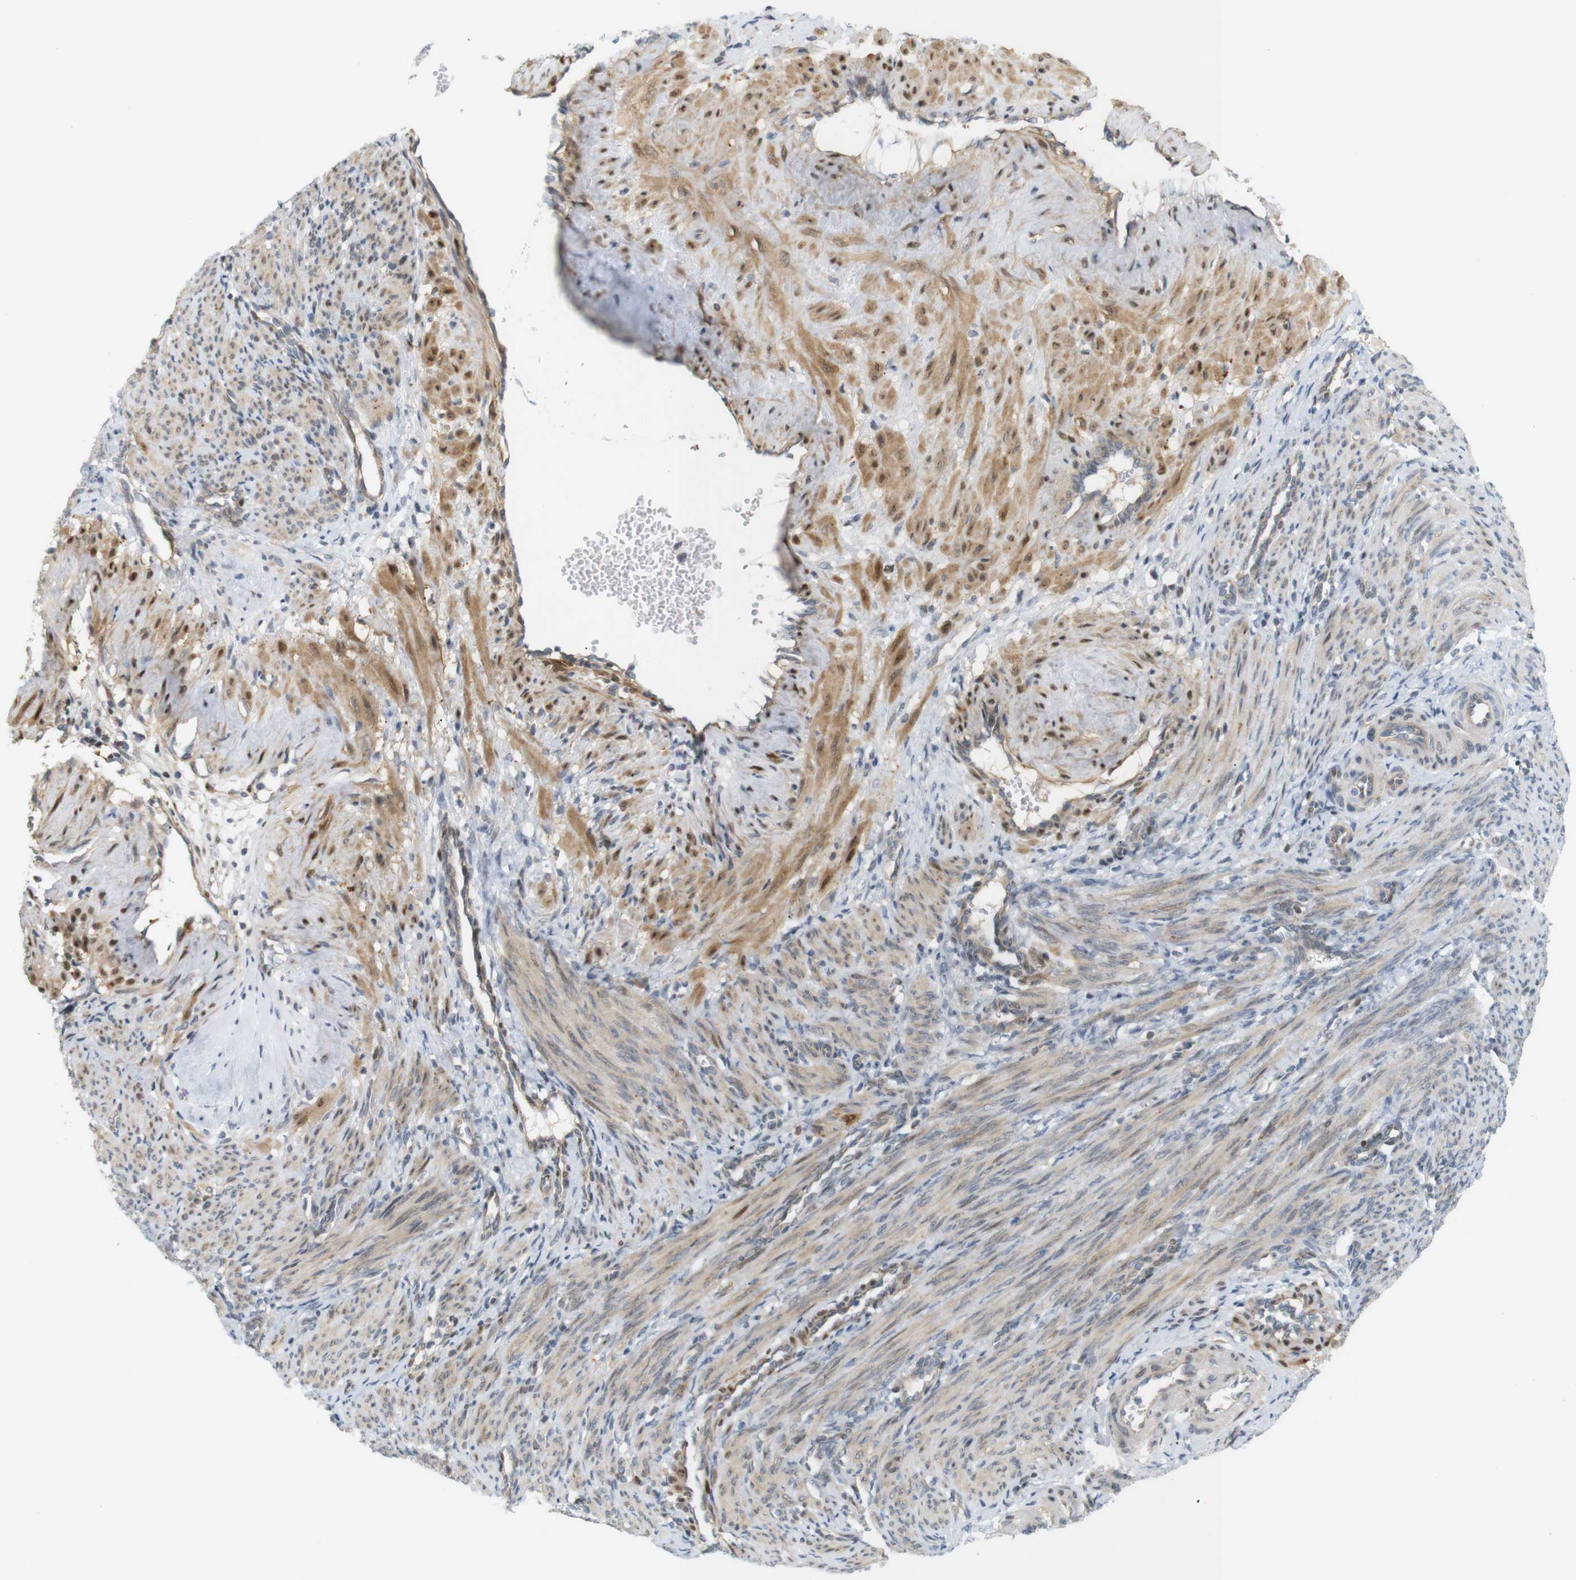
{"staining": {"intensity": "moderate", "quantity": "25%-75%", "location": "cytoplasmic/membranous"}, "tissue": "smooth muscle", "cell_type": "Smooth muscle cells", "image_type": "normal", "snomed": [{"axis": "morphology", "description": "Normal tissue, NOS"}, {"axis": "topography", "description": "Endometrium"}], "caption": "A micrograph of human smooth muscle stained for a protein reveals moderate cytoplasmic/membranous brown staining in smooth muscle cells. (Brightfield microscopy of DAB IHC at high magnification).", "gene": "PPP1R14A", "patient": {"sex": "female", "age": 33}}